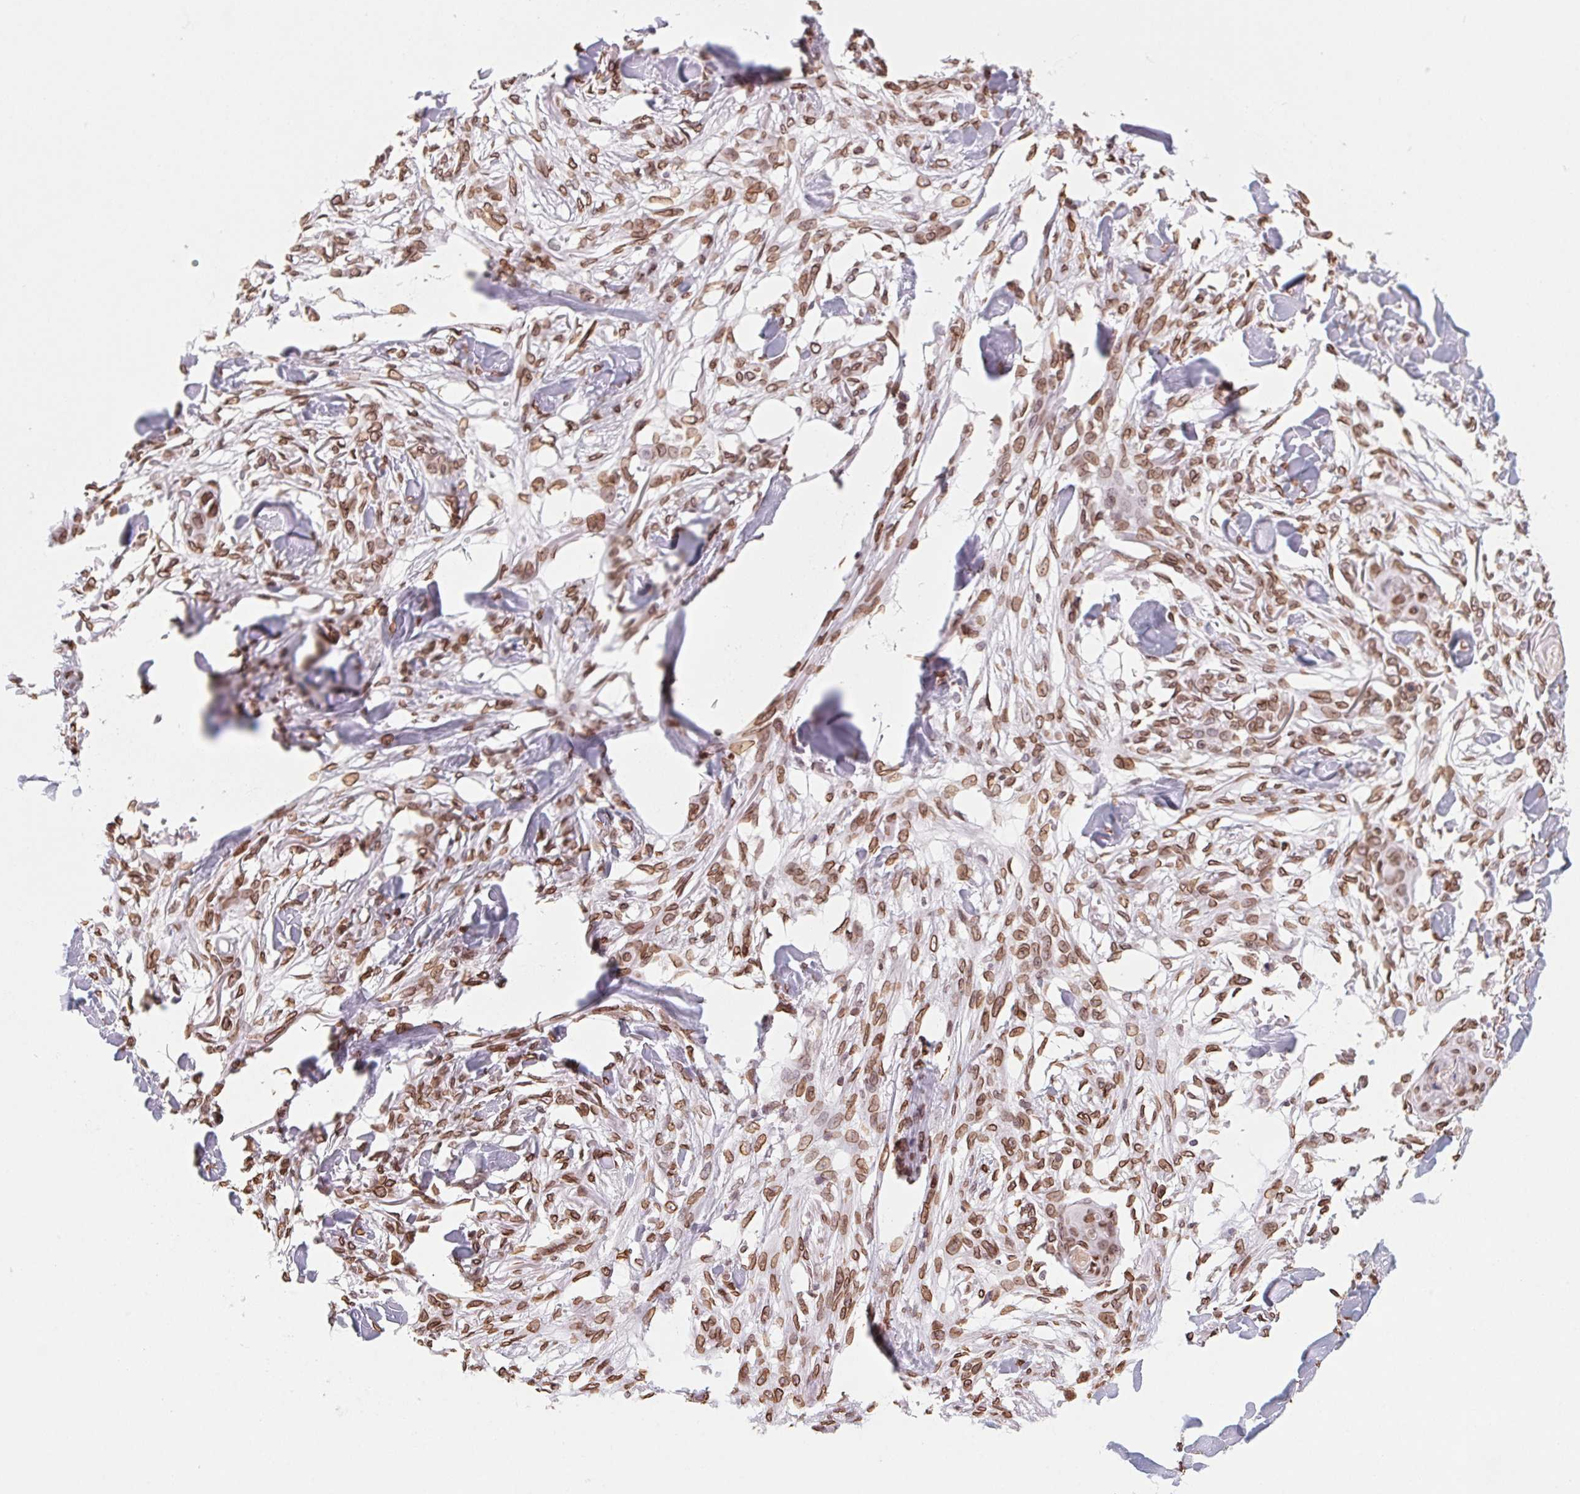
{"staining": {"intensity": "moderate", "quantity": ">75%", "location": "cytoplasmic/membranous,nuclear"}, "tissue": "skin cancer", "cell_type": "Tumor cells", "image_type": "cancer", "snomed": [{"axis": "morphology", "description": "Squamous cell carcinoma, NOS"}, {"axis": "topography", "description": "Skin"}], "caption": "Protein staining of squamous cell carcinoma (skin) tissue reveals moderate cytoplasmic/membranous and nuclear staining in about >75% of tumor cells.", "gene": "LMNB2", "patient": {"sex": "female", "age": 59}}